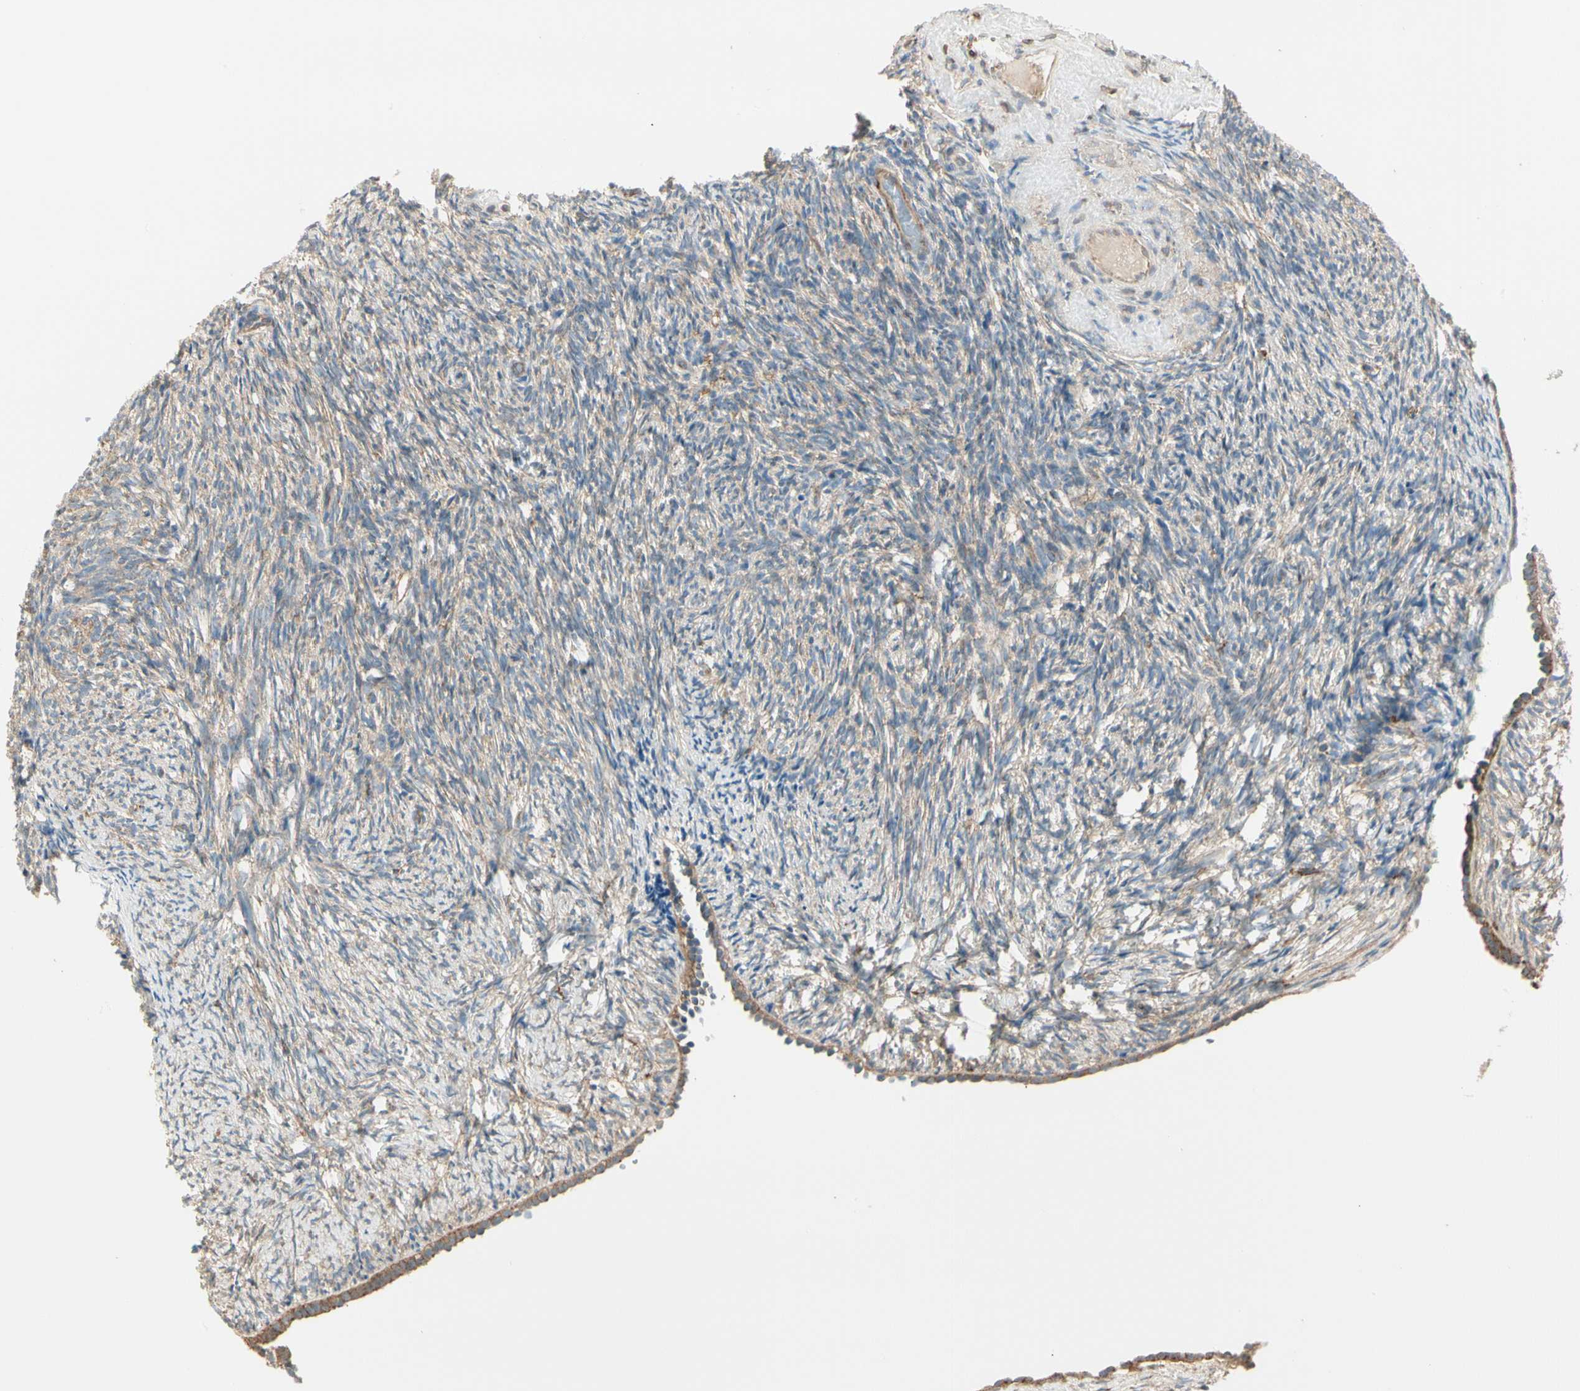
{"staining": {"intensity": "weak", "quantity": ">75%", "location": "cytoplasmic/membranous"}, "tissue": "ovary", "cell_type": "Ovarian stroma cells", "image_type": "normal", "snomed": [{"axis": "morphology", "description": "Normal tissue, NOS"}, {"axis": "topography", "description": "Ovary"}], "caption": "DAB immunohistochemical staining of unremarkable human ovary reveals weak cytoplasmic/membranous protein positivity in about >75% of ovarian stroma cells.", "gene": "AGFG1", "patient": {"sex": "female", "age": 60}}